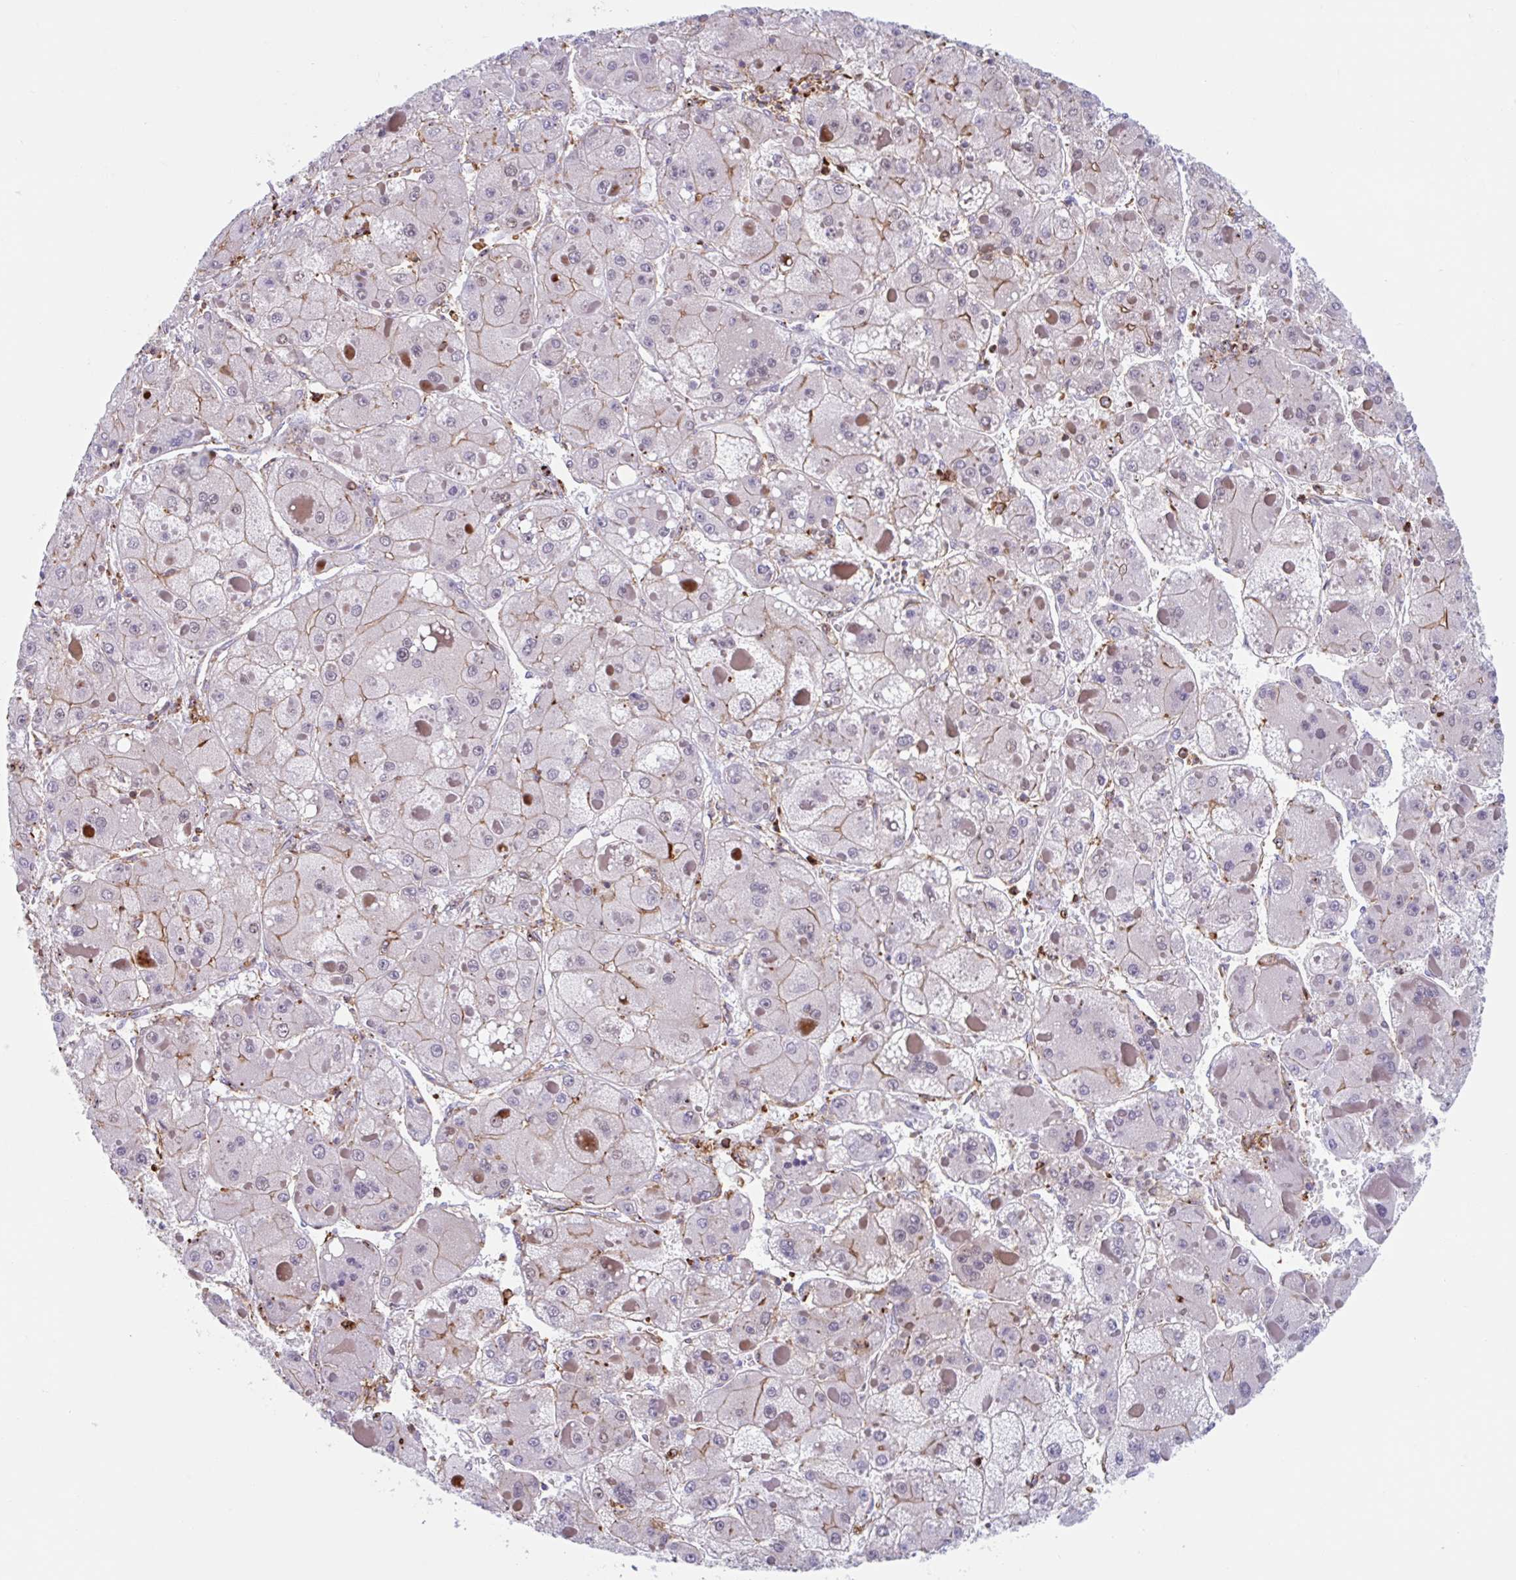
{"staining": {"intensity": "weak", "quantity": "<25%", "location": "cytoplasmic/membranous"}, "tissue": "liver cancer", "cell_type": "Tumor cells", "image_type": "cancer", "snomed": [{"axis": "morphology", "description": "Carcinoma, Hepatocellular, NOS"}, {"axis": "topography", "description": "Liver"}], "caption": "This is a photomicrograph of IHC staining of liver hepatocellular carcinoma, which shows no expression in tumor cells.", "gene": "EFHD1", "patient": {"sex": "female", "age": 73}}